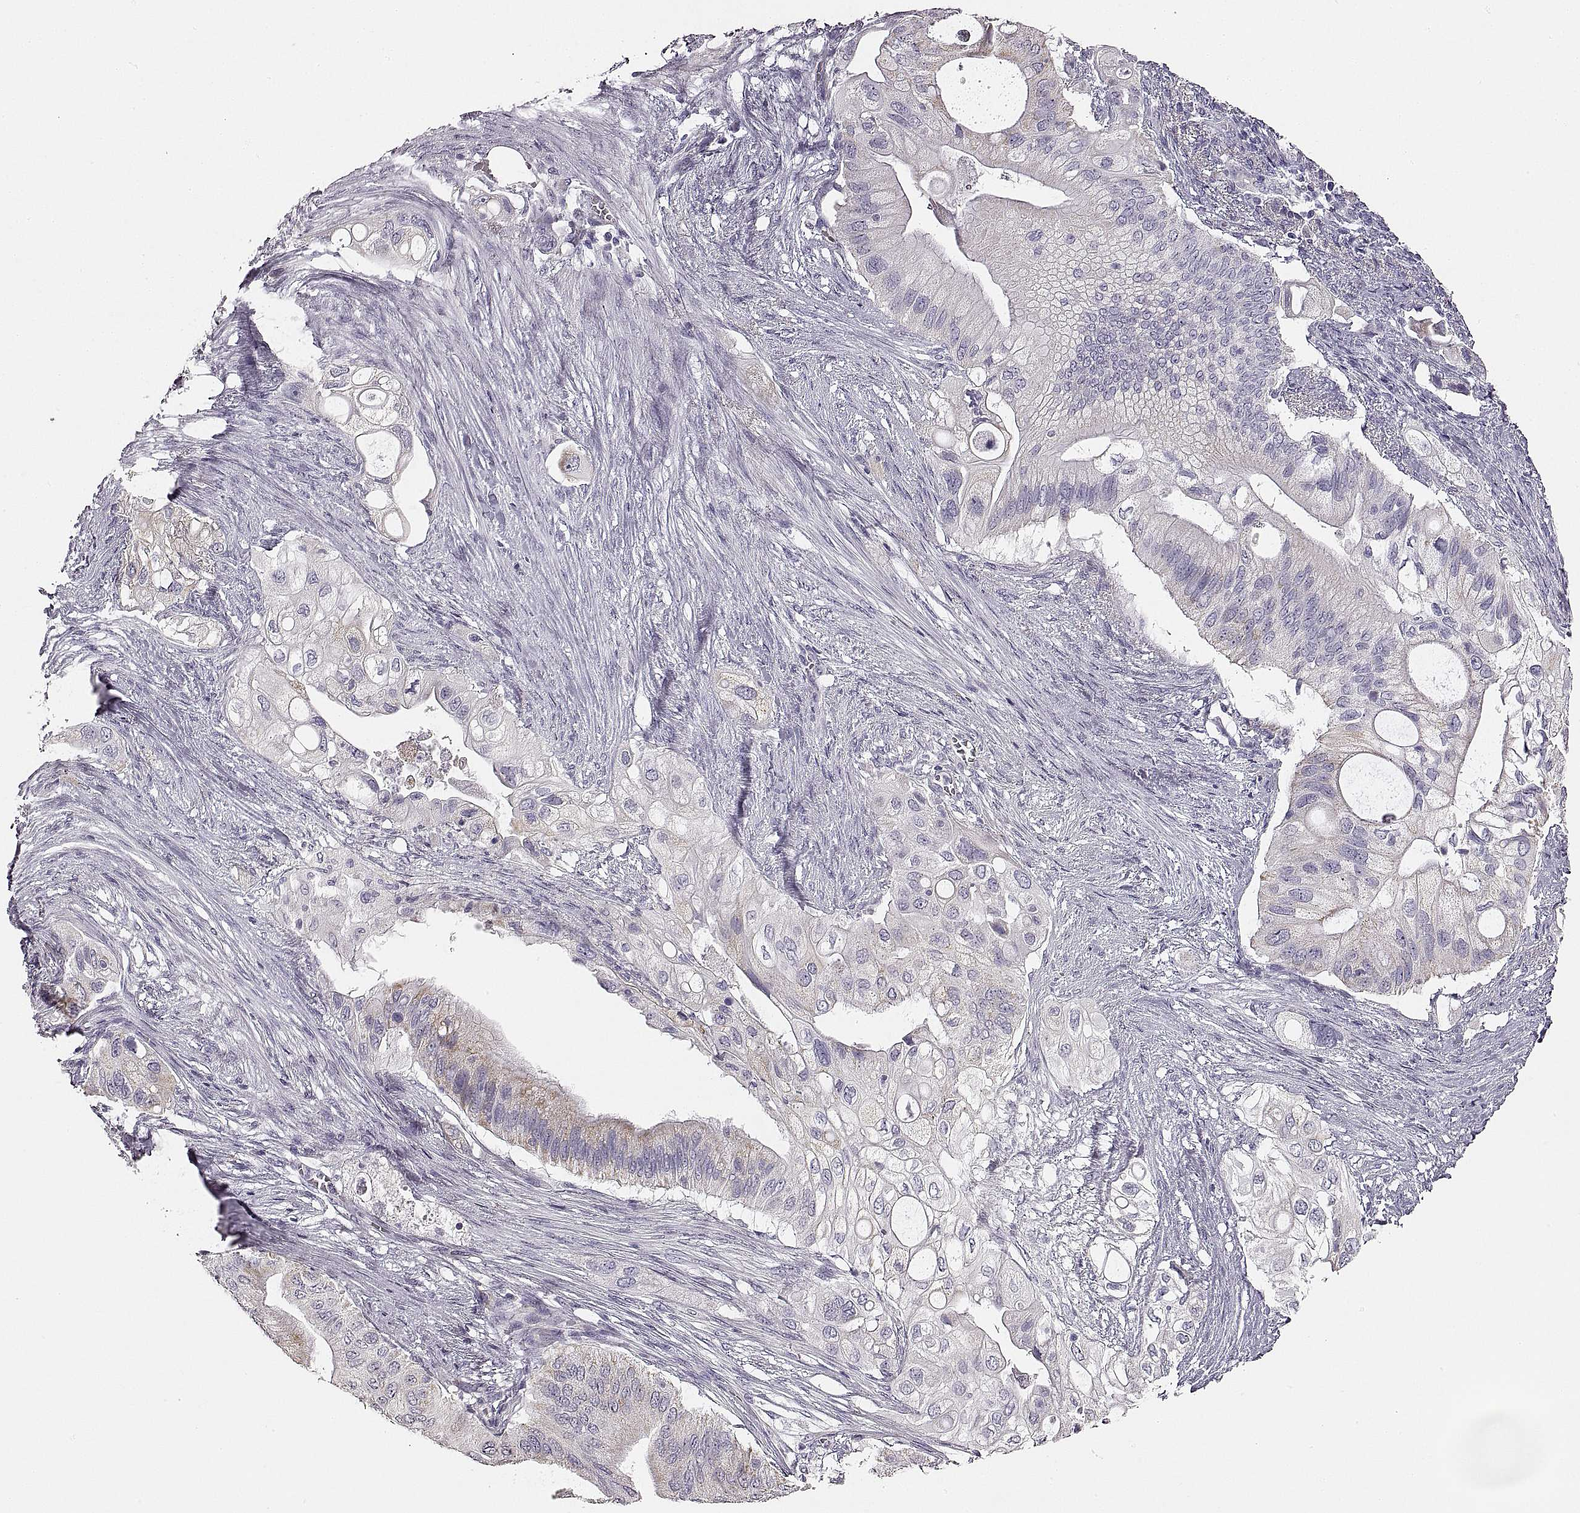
{"staining": {"intensity": "weak", "quantity": "25%-75%", "location": "cytoplasmic/membranous"}, "tissue": "pancreatic cancer", "cell_type": "Tumor cells", "image_type": "cancer", "snomed": [{"axis": "morphology", "description": "Adenocarcinoma, NOS"}, {"axis": "topography", "description": "Pancreas"}], "caption": "Weak cytoplasmic/membranous positivity is present in about 25%-75% of tumor cells in pancreatic adenocarcinoma. (IHC, brightfield microscopy, high magnification).", "gene": "RDH13", "patient": {"sex": "female", "age": 72}}